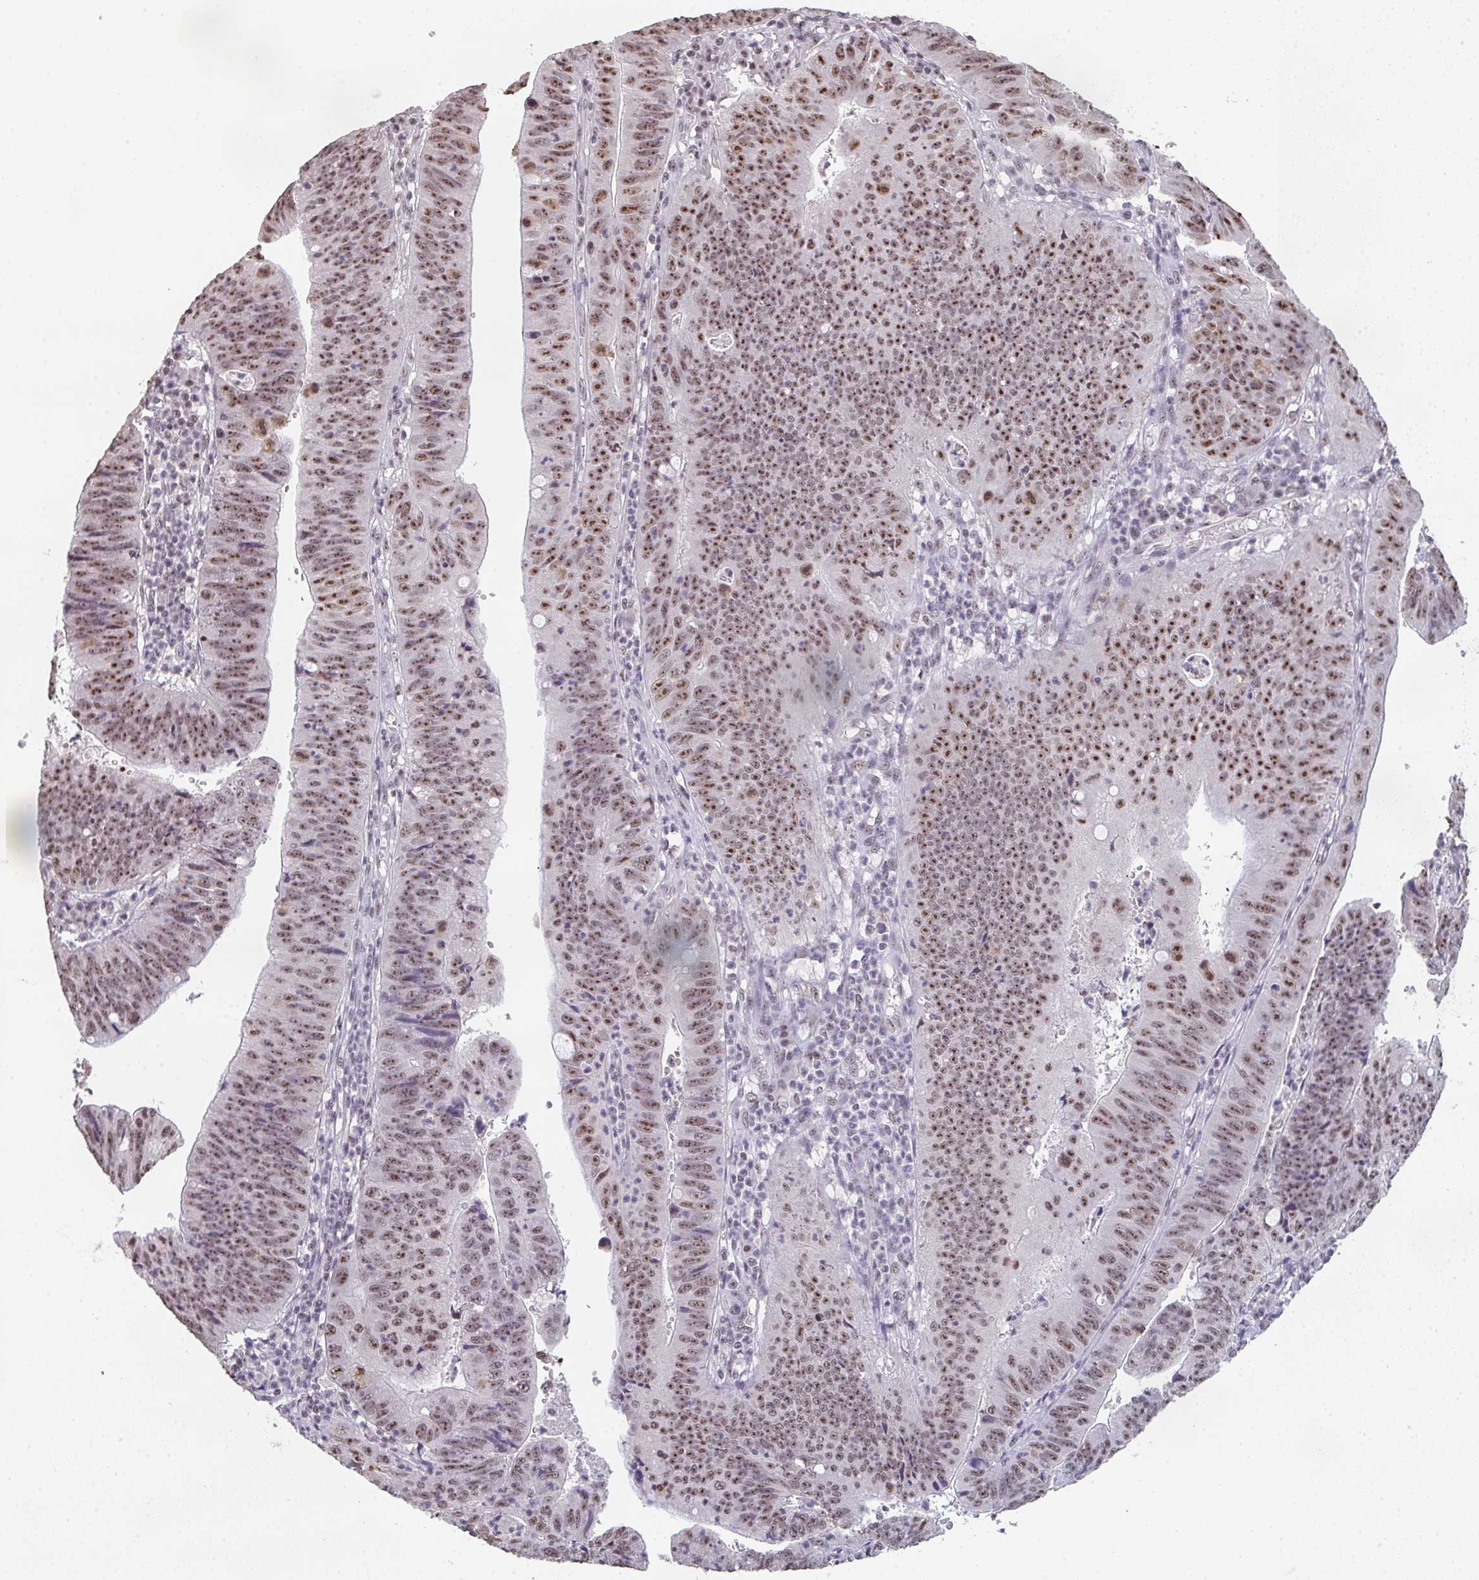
{"staining": {"intensity": "moderate", "quantity": ">75%", "location": "nuclear"}, "tissue": "stomach cancer", "cell_type": "Tumor cells", "image_type": "cancer", "snomed": [{"axis": "morphology", "description": "Adenocarcinoma, NOS"}, {"axis": "topography", "description": "Stomach"}], "caption": "Immunohistochemistry photomicrograph of stomach cancer (adenocarcinoma) stained for a protein (brown), which demonstrates medium levels of moderate nuclear expression in approximately >75% of tumor cells.", "gene": "DKC1", "patient": {"sex": "male", "age": 59}}